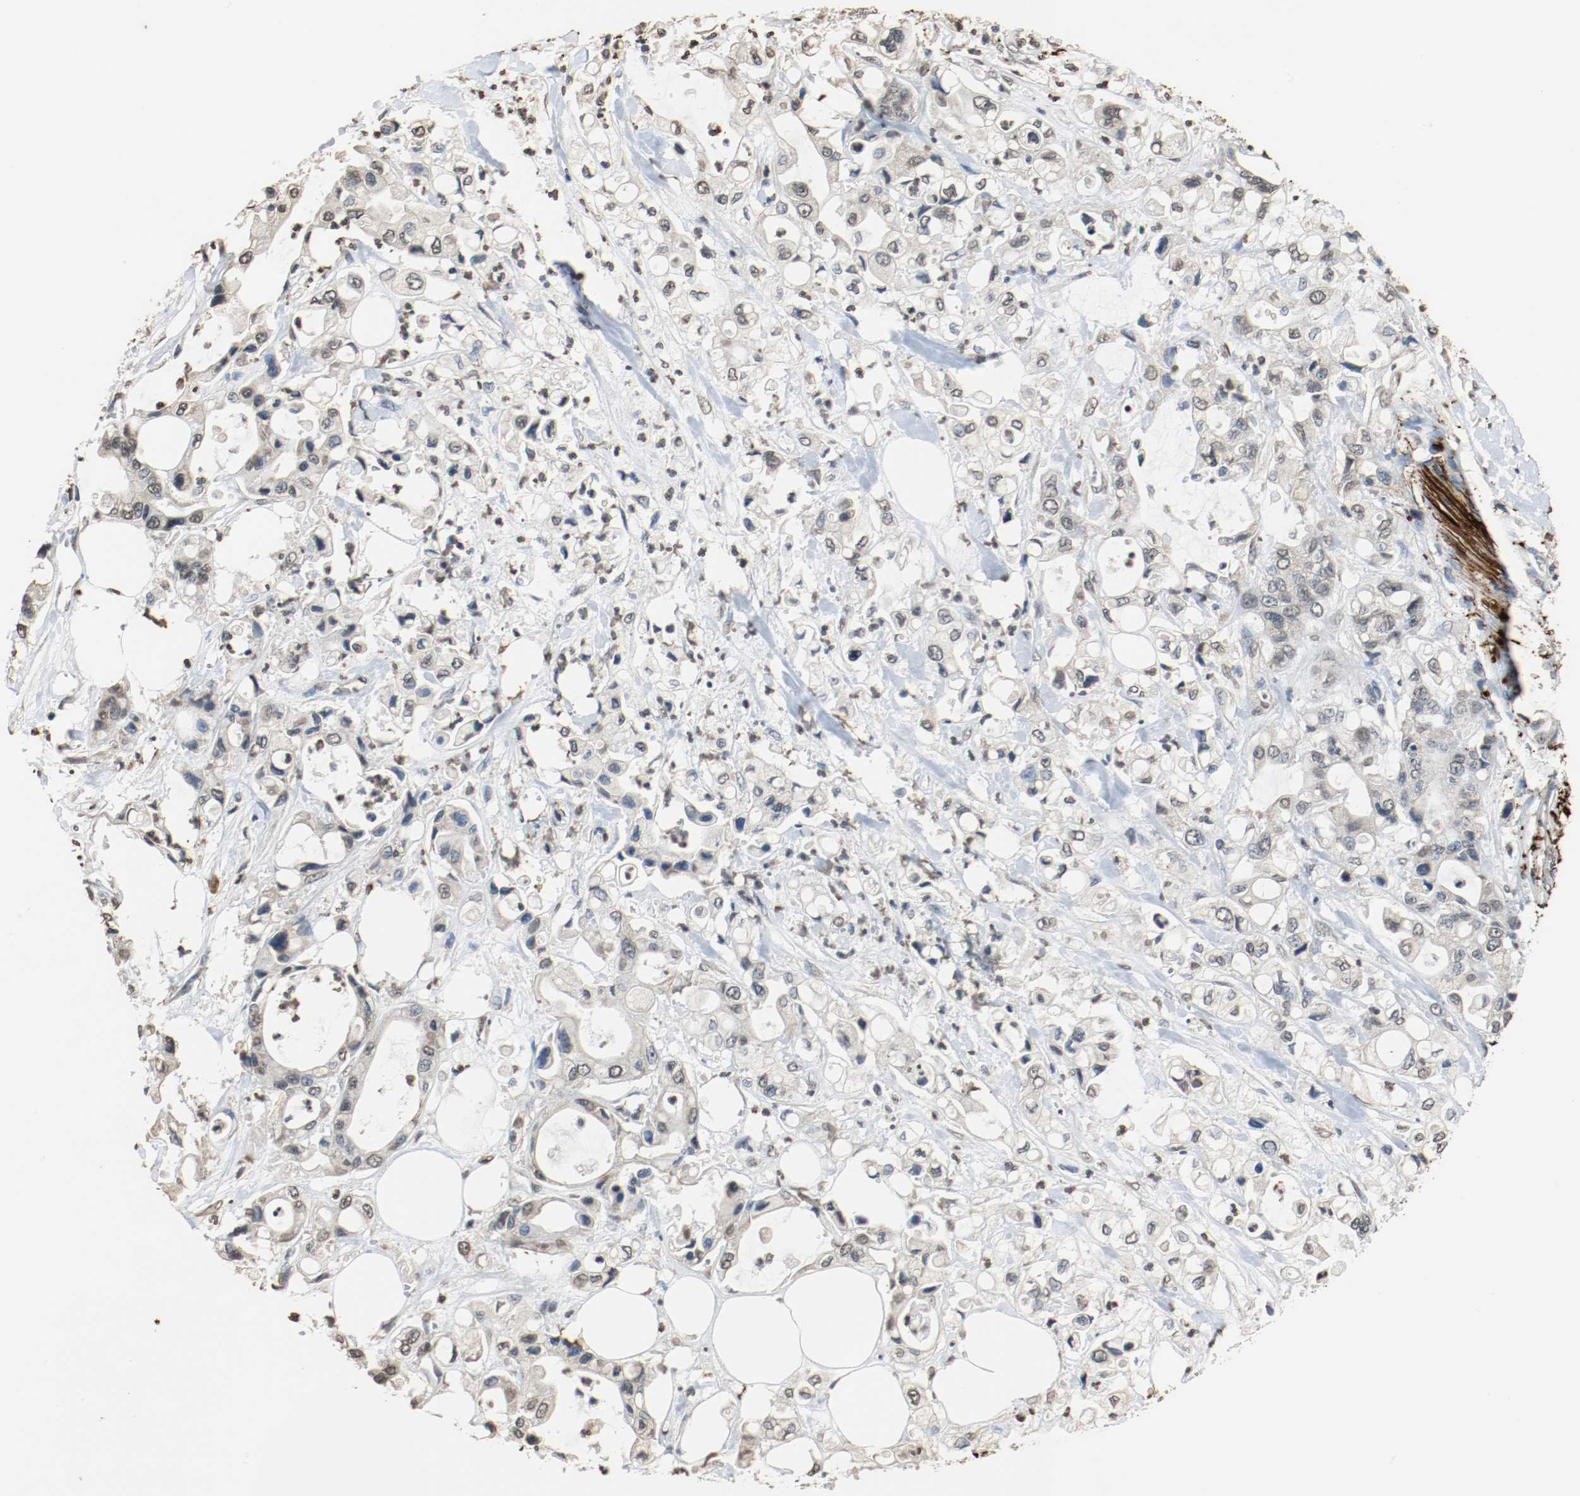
{"staining": {"intensity": "weak", "quantity": "<25%", "location": "cytoplasmic/membranous"}, "tissue": "pancreatic cancer", "cell_type": "Tumor cells", "image_type": "cancer", "snomed": [{"axis": "morphology", "description": "Adenocarcinoma, NOS"}, {"axis": "topography", "description": "Pancreas"}], "caption": "Immunohistochemistry (IHC) micrograph of neoplastic tissue: human adenocarcinoma (pancreatic) stained with DAB demonstrates no significant protein staining in tumor cells.", "gene": "RTN4", "patient": {"sex": "male", "age": 70}}